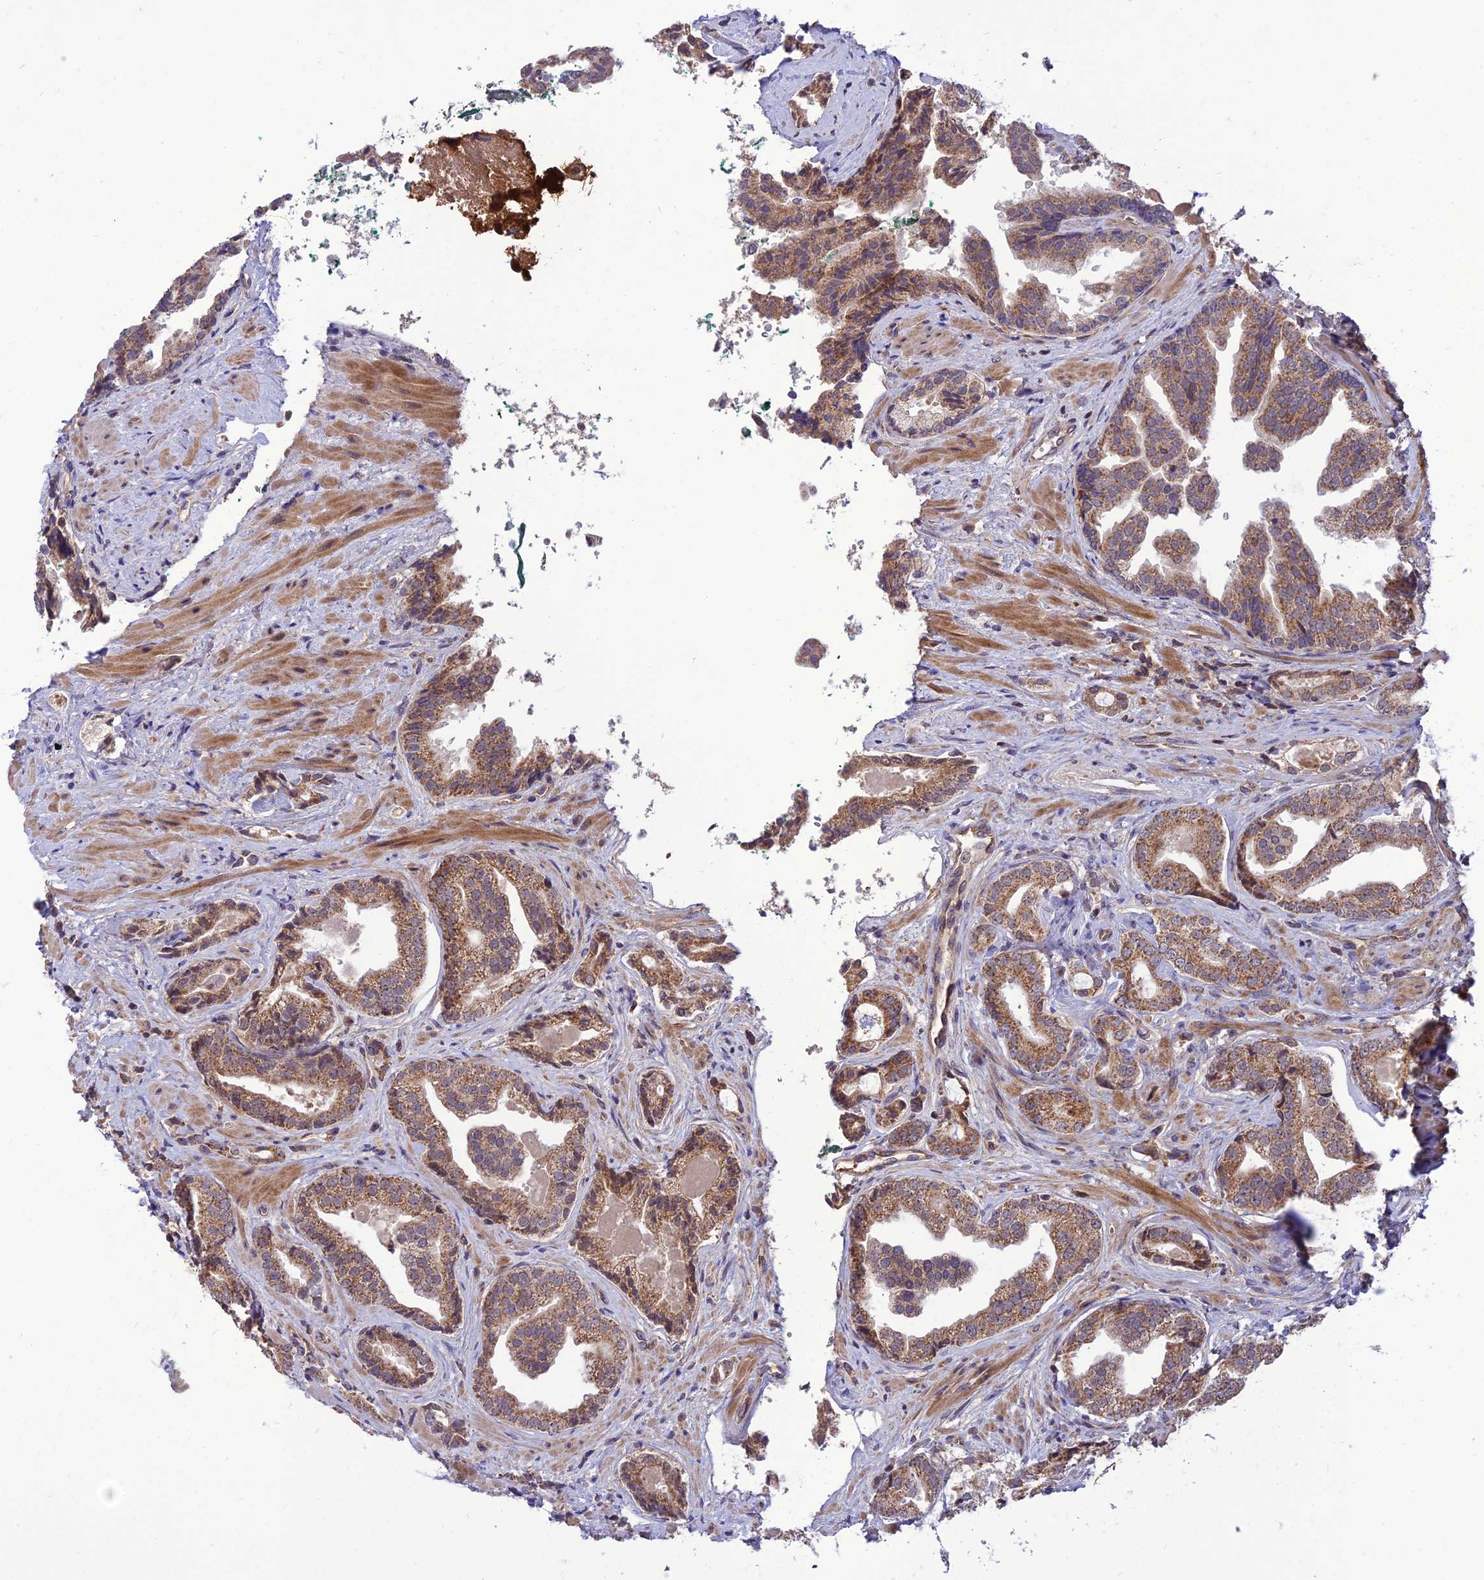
{"staining": {"intensity": "weak", "quantity": ">75%", "location": "cytoplasmic/membranous"}, "tissue": "prostate cancer", "cell_type": "Tumor cells", "image_type": "cancer", "snomed": [{"axis": "morphology", "description": "Adenocarcinoma, High grade"}, {"axis": "topography", "description": "Prostate"}], "caption": "Prostate cancer (adenocarcinoma (high-grade)) stained with a protein marker demonstrates weak staining in tumor cells.", "gene": "NDUFC1", "patient": {"sex": "male", "age": 60}}